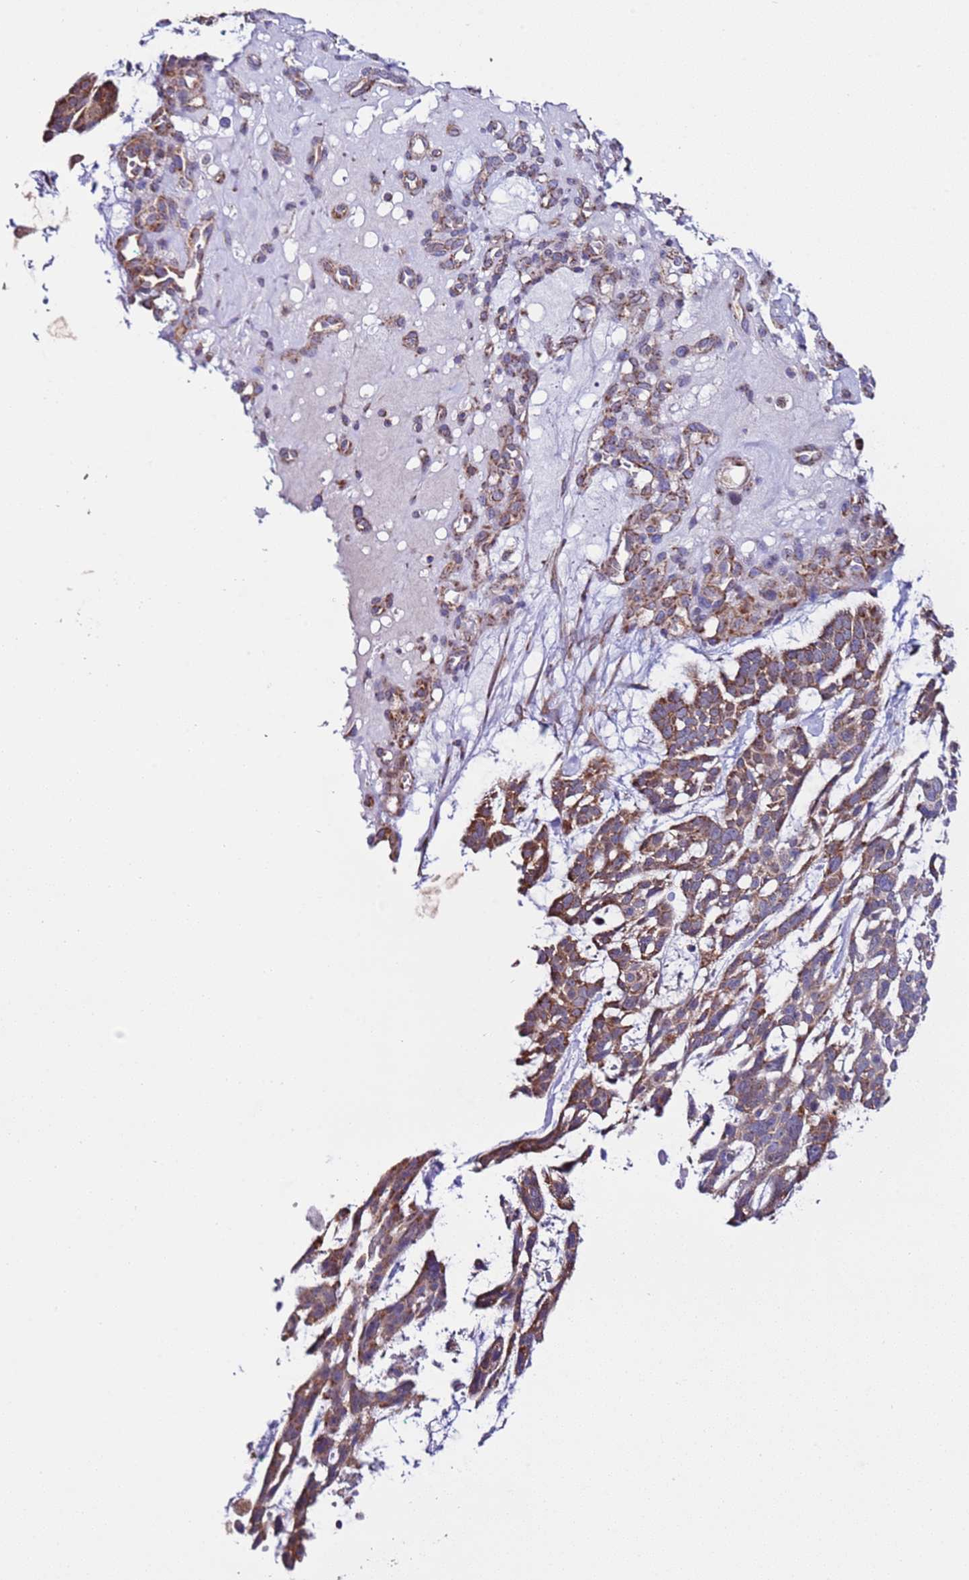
{"staining": {"intensity": "moderate", "quantity": ">75%", "location": "cytoplasmic/membranous"}, "tissue": "skin cancer", "cell_type": "Tumor cells", "image_type": "cancer", "snomed": [{"axis": "morphology", "description": "Basal cell carcinoma"}, {"axis": "topography", "description": "Skin"}], "caption": "High-magnification brightfield microscopy of skin cancer stained with DAB (brown) and counterstained with hematoxylin (blue). tumor cells exhibit moderate cytoplasmic/membranous staining is seen in approximately>75% of cells. The staining was performed using DAB to visualize the protein expression in brown, while the nuclei were stained in blue with hematoxylin (Magnification: 20x).", "gene": "AHI1", "patient": {"sex": "male", "age": 88}}